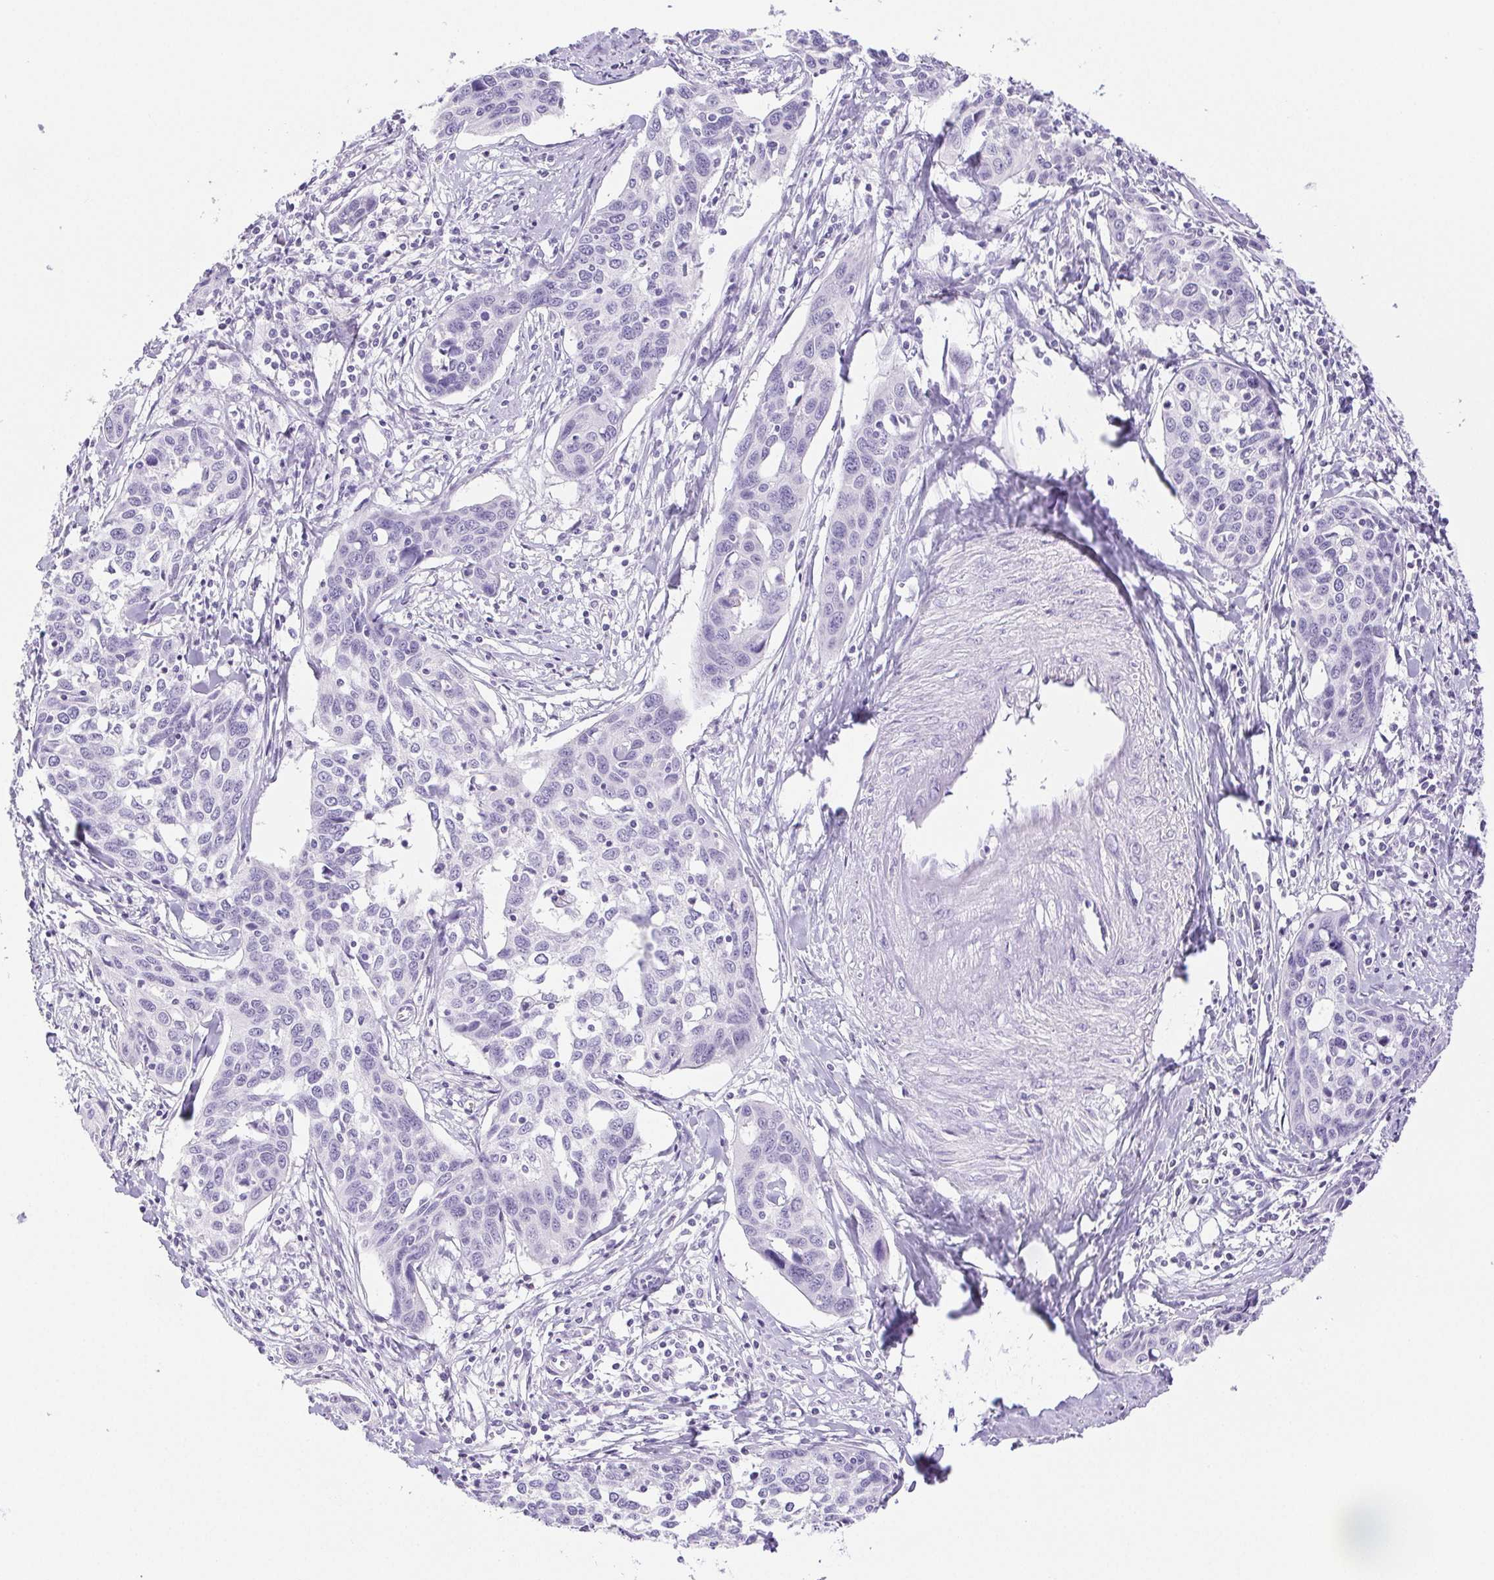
{"staining": {"intensity": "negative", "quantity": "none", "location": "none"}, "tissue": "cervical cancer", "cell_type": "Tumor cells", "image_type": "cancer", "snomed": [{"axis": "morphology", "description": "Squamous cell carcinoma, NOS"}, {"axis": "topography", "description": "Cervix"}], "caption": "The micrograph demonstrates no staining of tumor cells in cervical squamous cell carcinoma. (DAB (3,3'-diaminobenzidine) IHC visualized using brightfield microscopy, high magnification).", "gene": "HLA-G", "patient": {"sex": "female", "age": 31}}